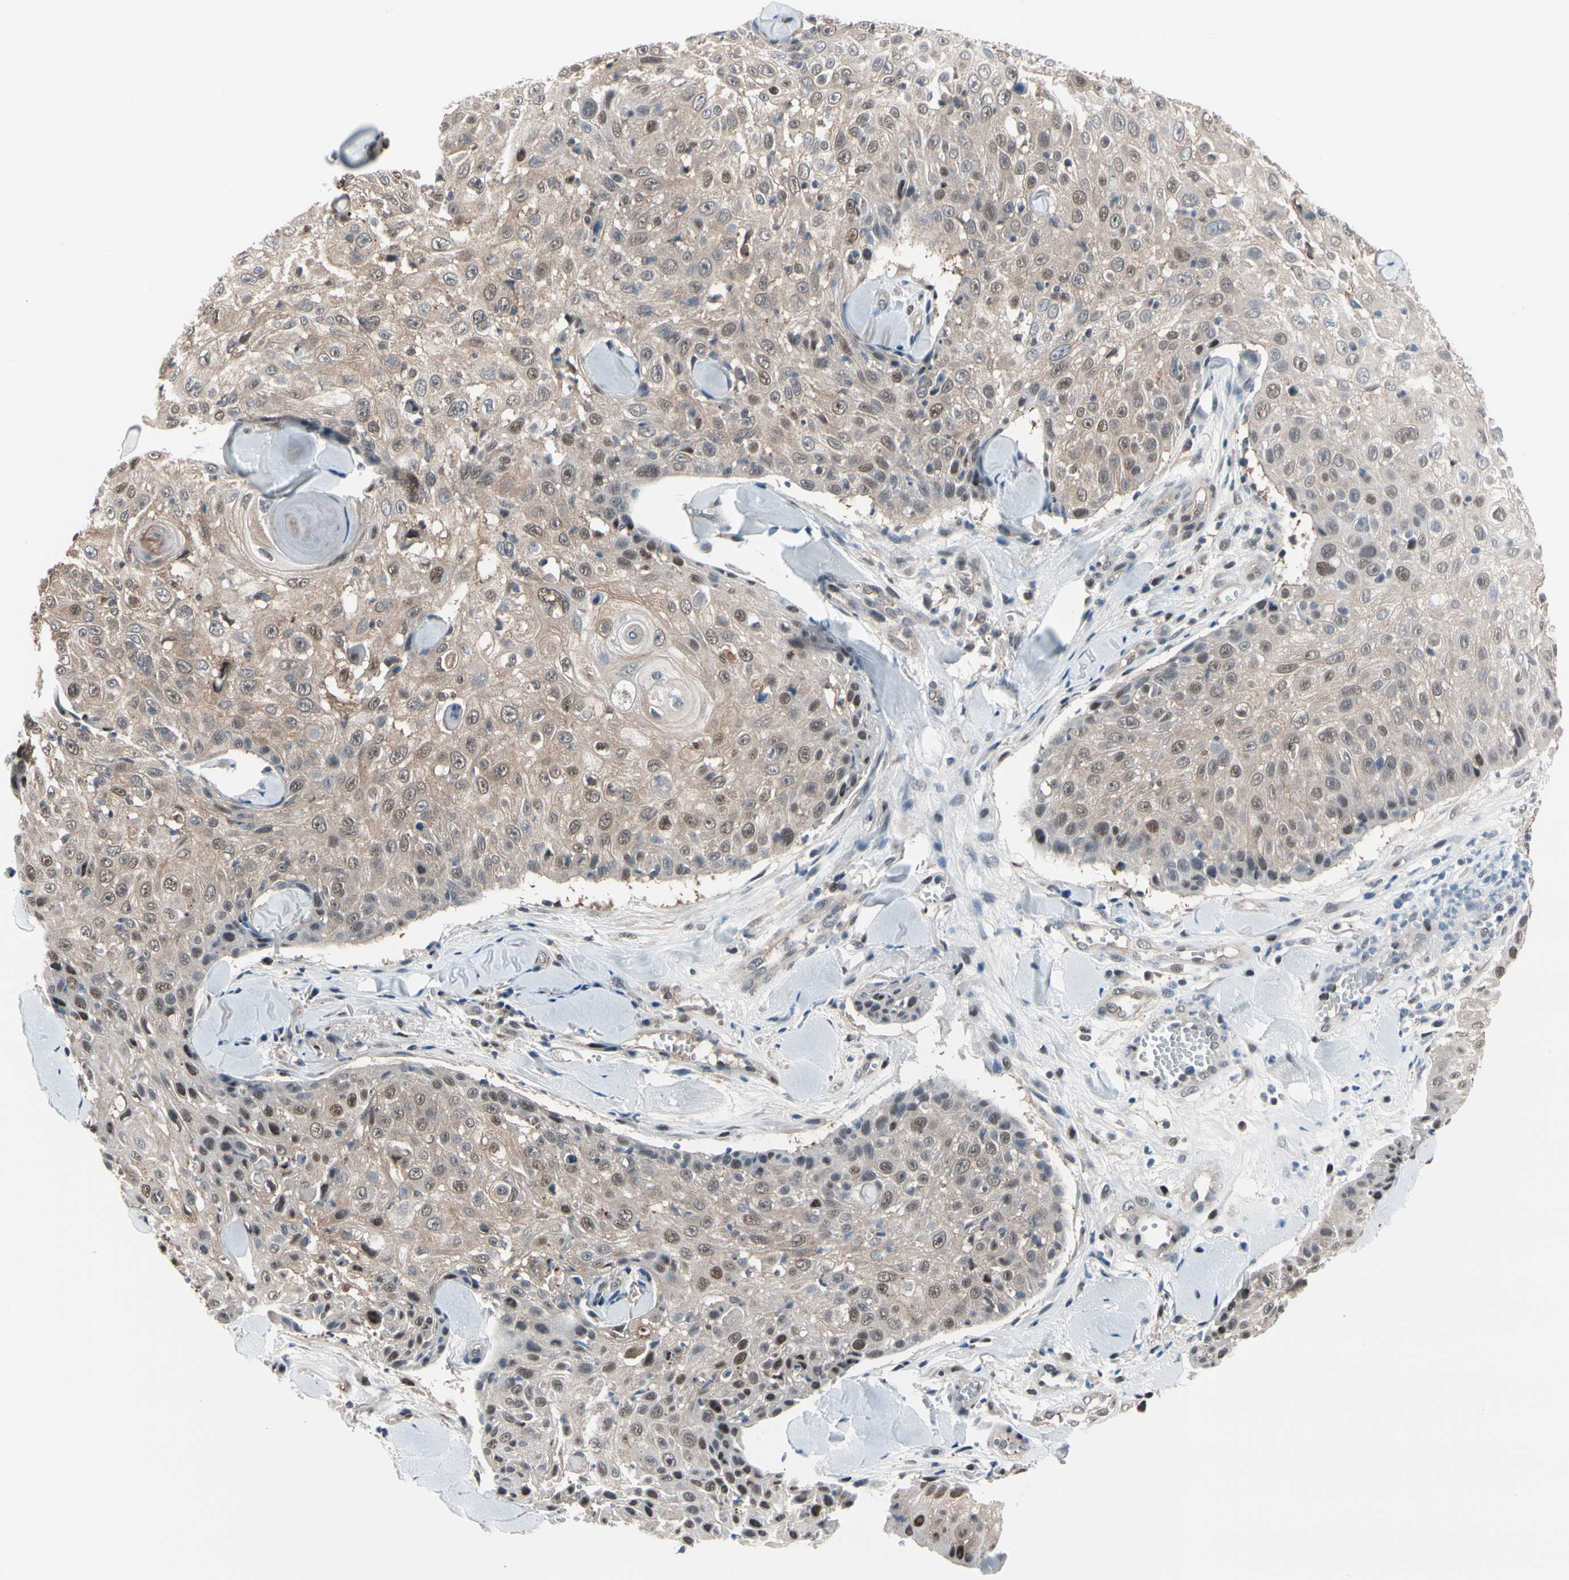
{"staining": {"intensity": "moderate", "quantity": "25%-75%", "location": "cytoplasmic/membranous,nuclear"}, "tissue": "skin cancer", "cell_type": "Tumor cells", "image_type": "cancer", "snomed": [{"axis": "morphology", "description": "Squamous cell carcinoma, NOS"}, {"axis": "topography", "description": "Skin"}], "caption": "Skin squamous cell carcinoma tissue shows moderate cytoplasmic/membranous and nuclear expression in about 25%-75% of tumor cells The staining was performed using DAB (3,3'-diaminobenzidine) to visualize the protein expression in brown, while the nuclei were stained in blue with hematoxylin (Magnification: 20x).", "gene": "PSMA2", "patient": {"sex": "male", "age": 86}}